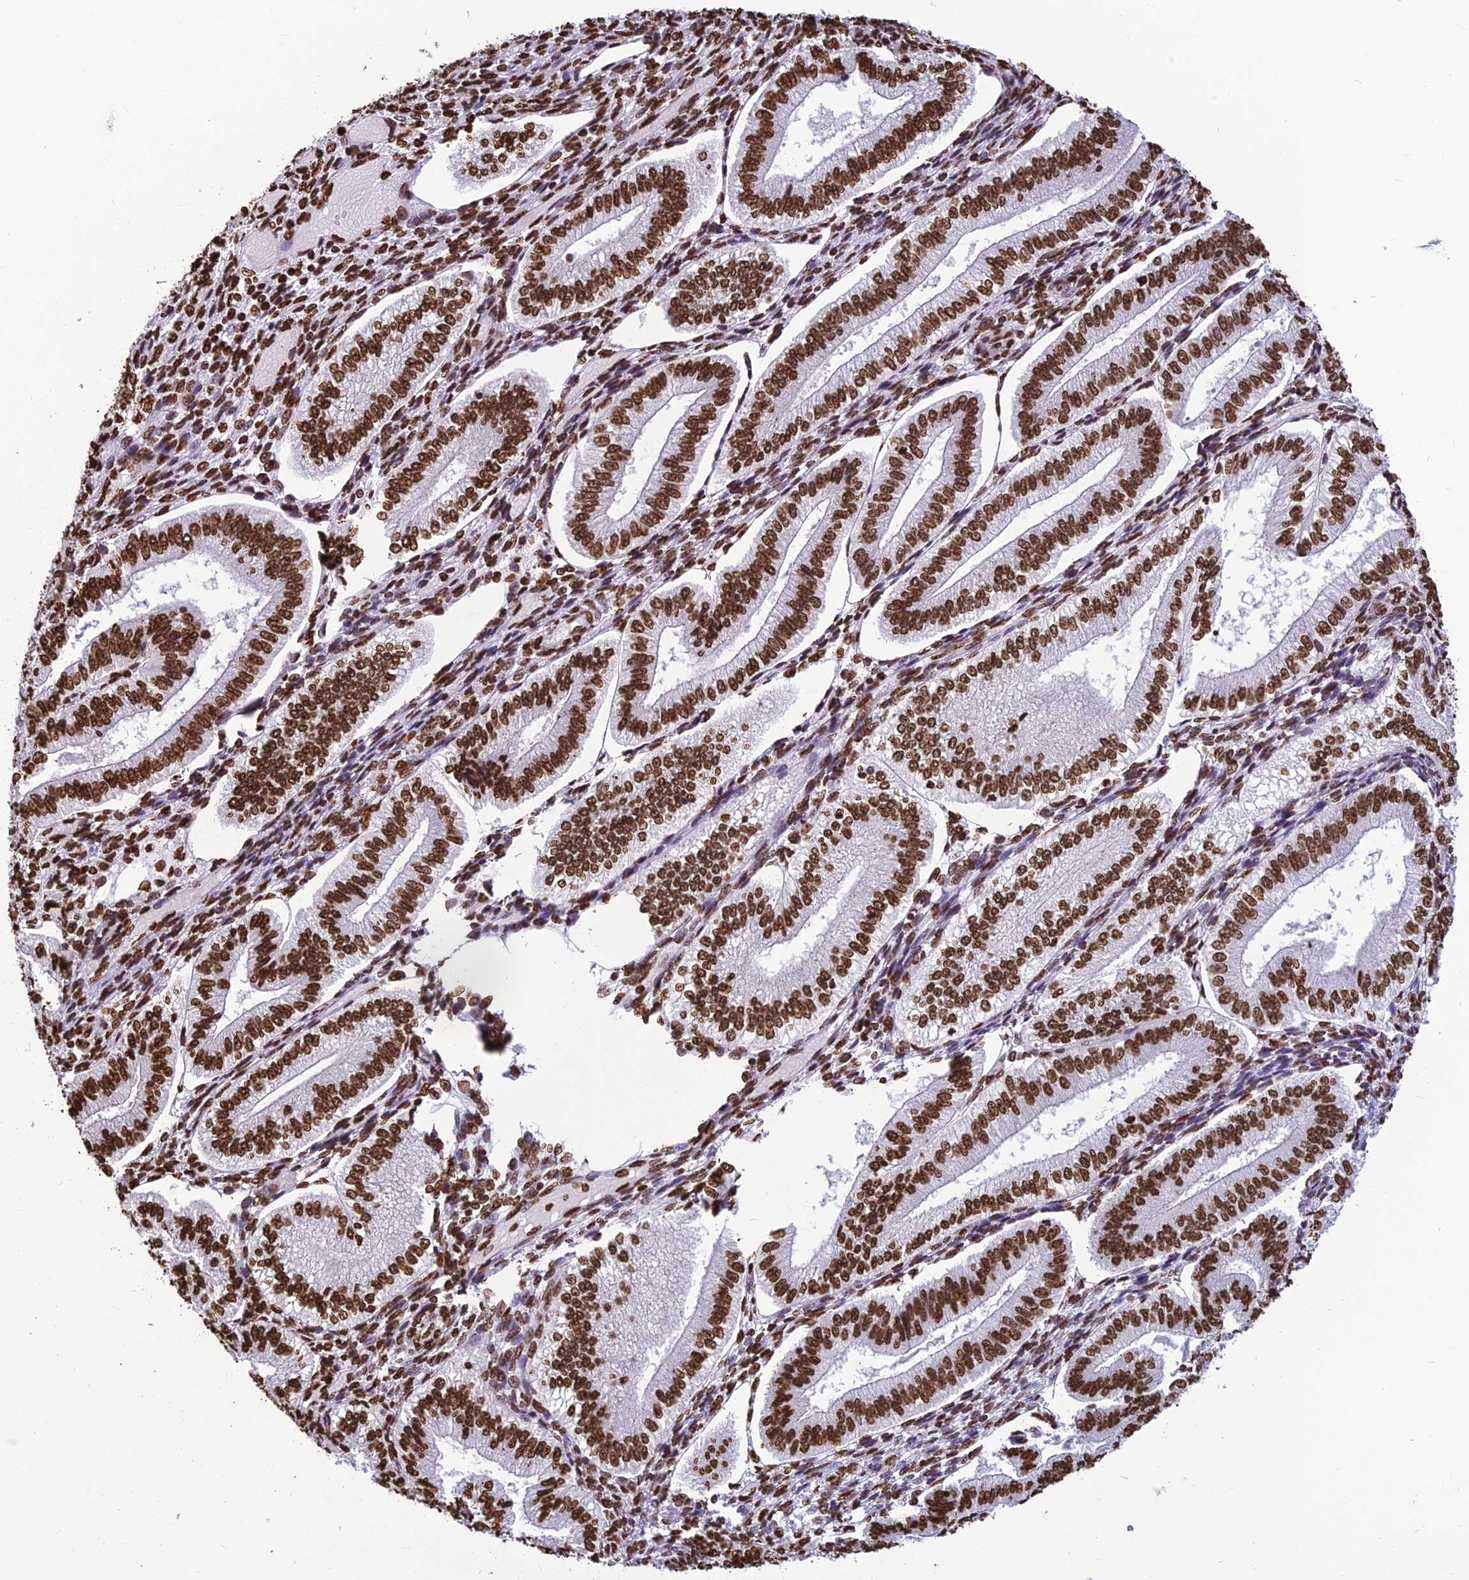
{"staining": {"intensity": "strong", "quantity": ">75%", "location": "nuclear"}, "tissue": "endometrium", "cell_type": "Cells in endometrial stroma", "image_type": "normal", "snomed": [{"axis": "morphology", "description": "Normal tissue, NOS"}, {"axis": "topography", "description": "Endometrium"}], "caption": "DAB immunohistochemical staining of benign endometrium displays strong nuclear protein positivity in approximately >75% of cells in endometrial stroma.", "gene": "AKAP17A", "patient": {"sex": "female", "age": 34}}